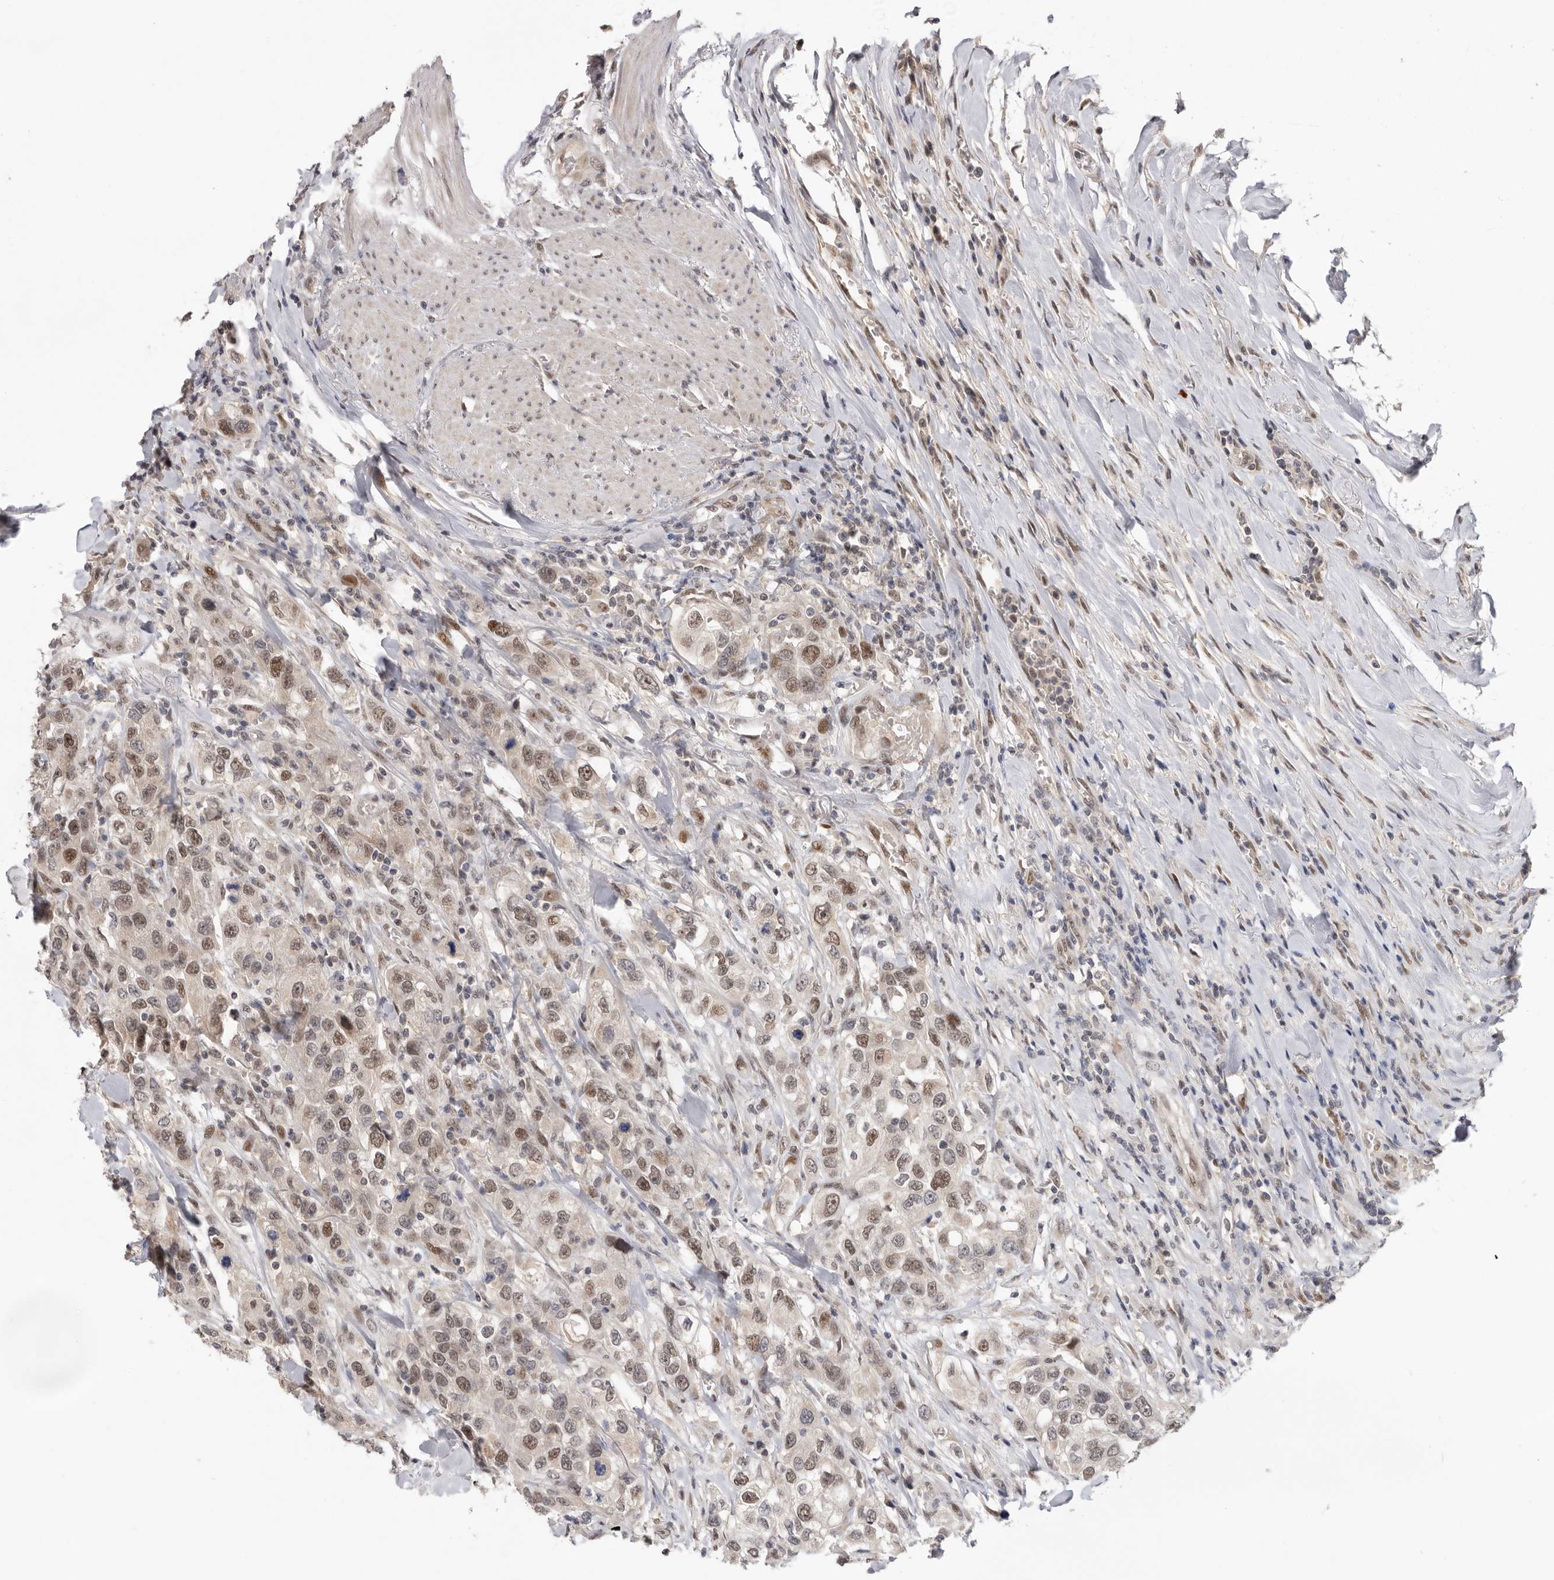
{"staining": {"intensity": "moderate", "quantity": ">75%", "location": "nuclear"}, "tissue": "urothelial cancer", "cell_type": "Tumor cells", "image_type": "cancer", "snomed": [{"axis": "morphology", "description": "Urothelial carcinoma, High grade"}, {"axis": "topography", "description": "Urinary bladder"}], "caption": "Urothelial cancer was stained to show a protein in brown. There is medium levels of moderate nuclear positivity in about >75% of tumor cells.", "gene": "BRCA2", "patient": {"sex": "female", "age": 80}}